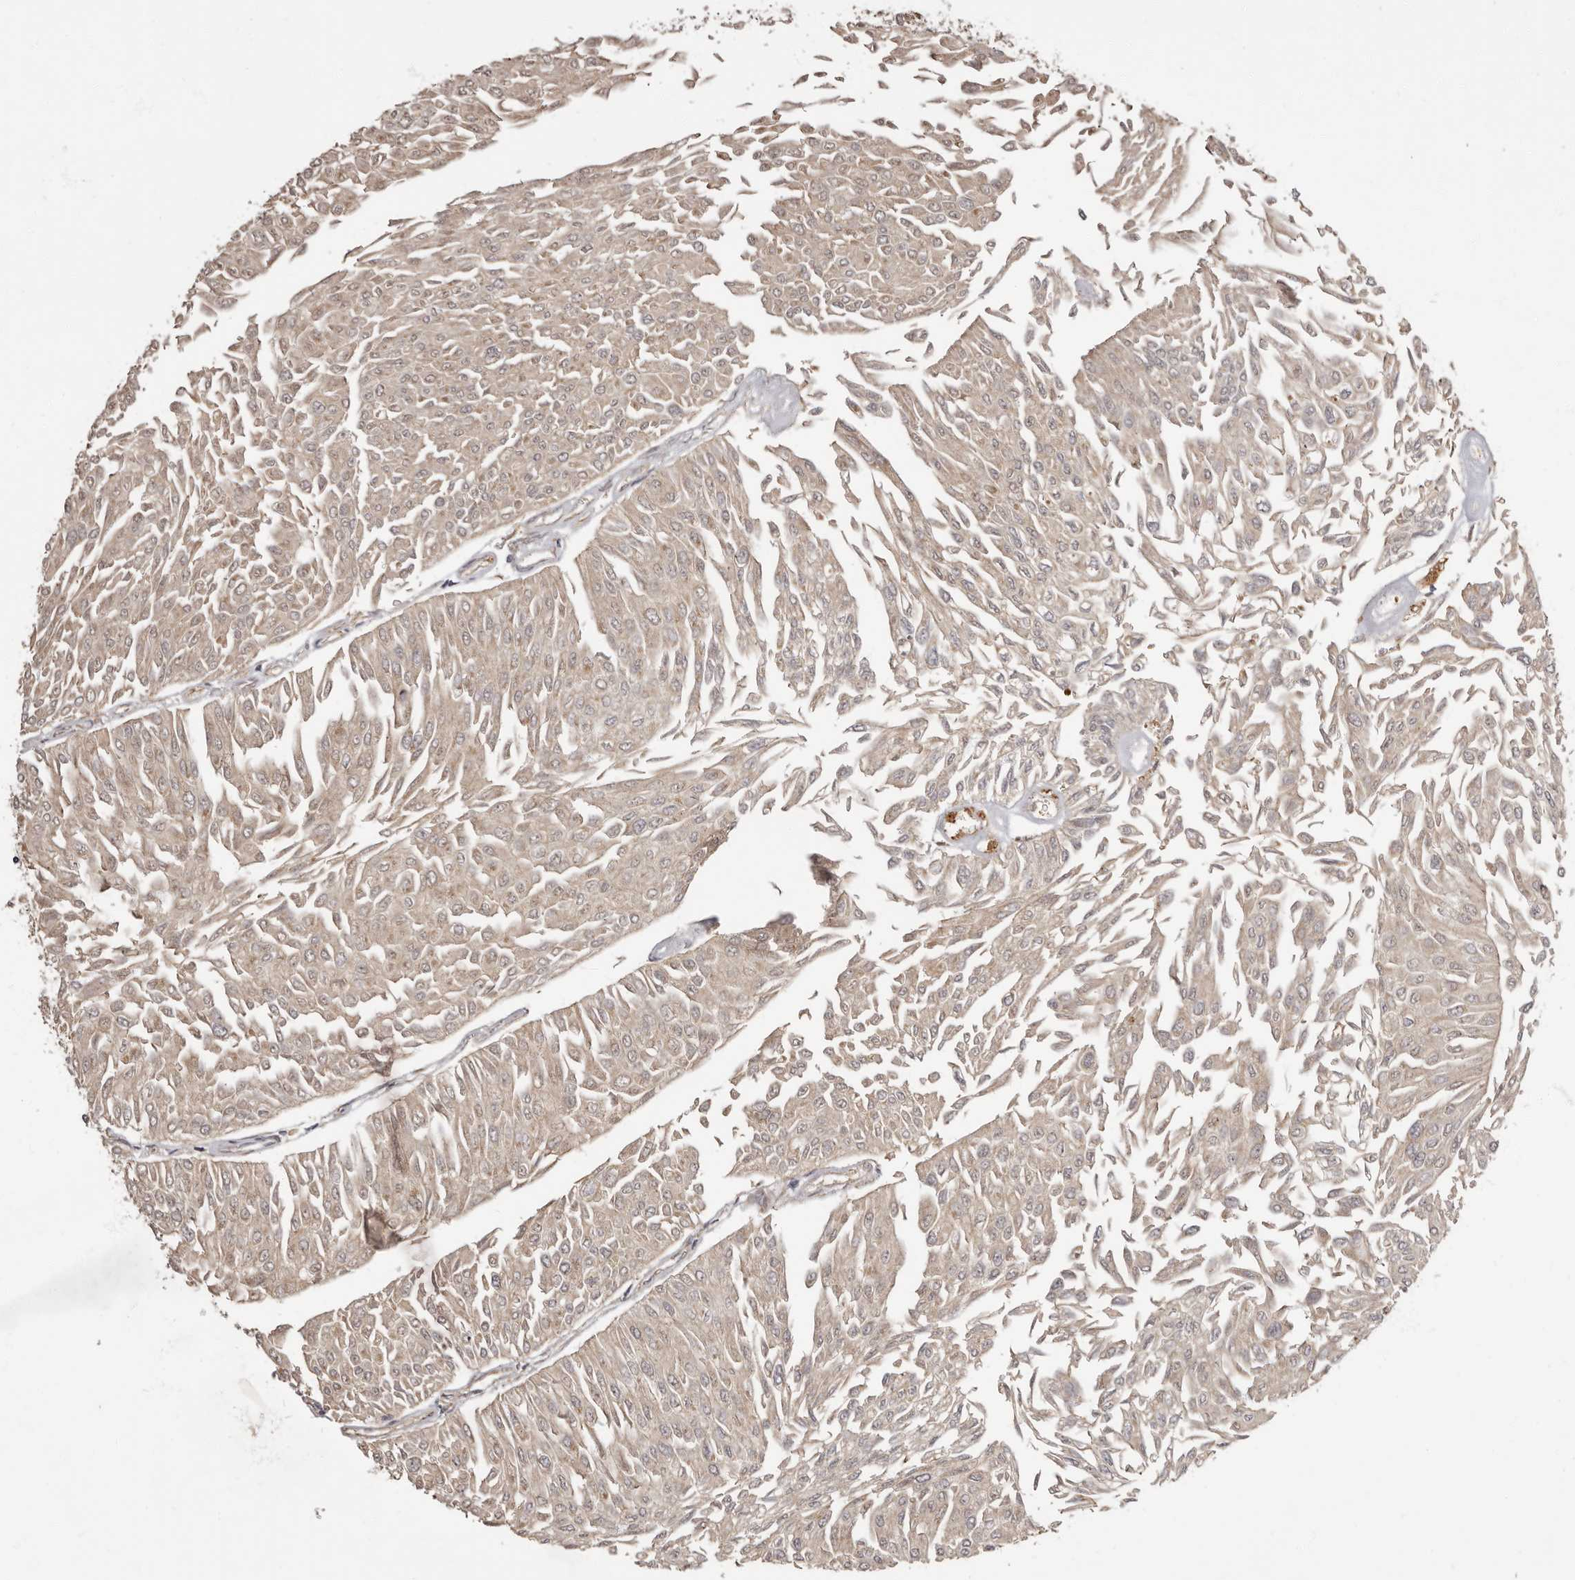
{"staining": {"intensity": "weak", "quantity": ">75%", "location": "cytoplasmic/membranous"}, "tissue": "urothelial cancer", "cell_type": "Tumor cells", "image_type": "cancer", "snomed": [{"axis": "morphology", "description": "Urothelial carcinoma, Low grade"}, {"axis": "topography", "description": "Urinary bladder"}], "caption": "Urothelial cancer tissue demonstrates weak cytoplasmic/membranous positivity in about >75% of tumor cells, visualized by immunohistochemistry.", "gene": "ADCY2", "patient": {"sex": "male", "age": 67}}